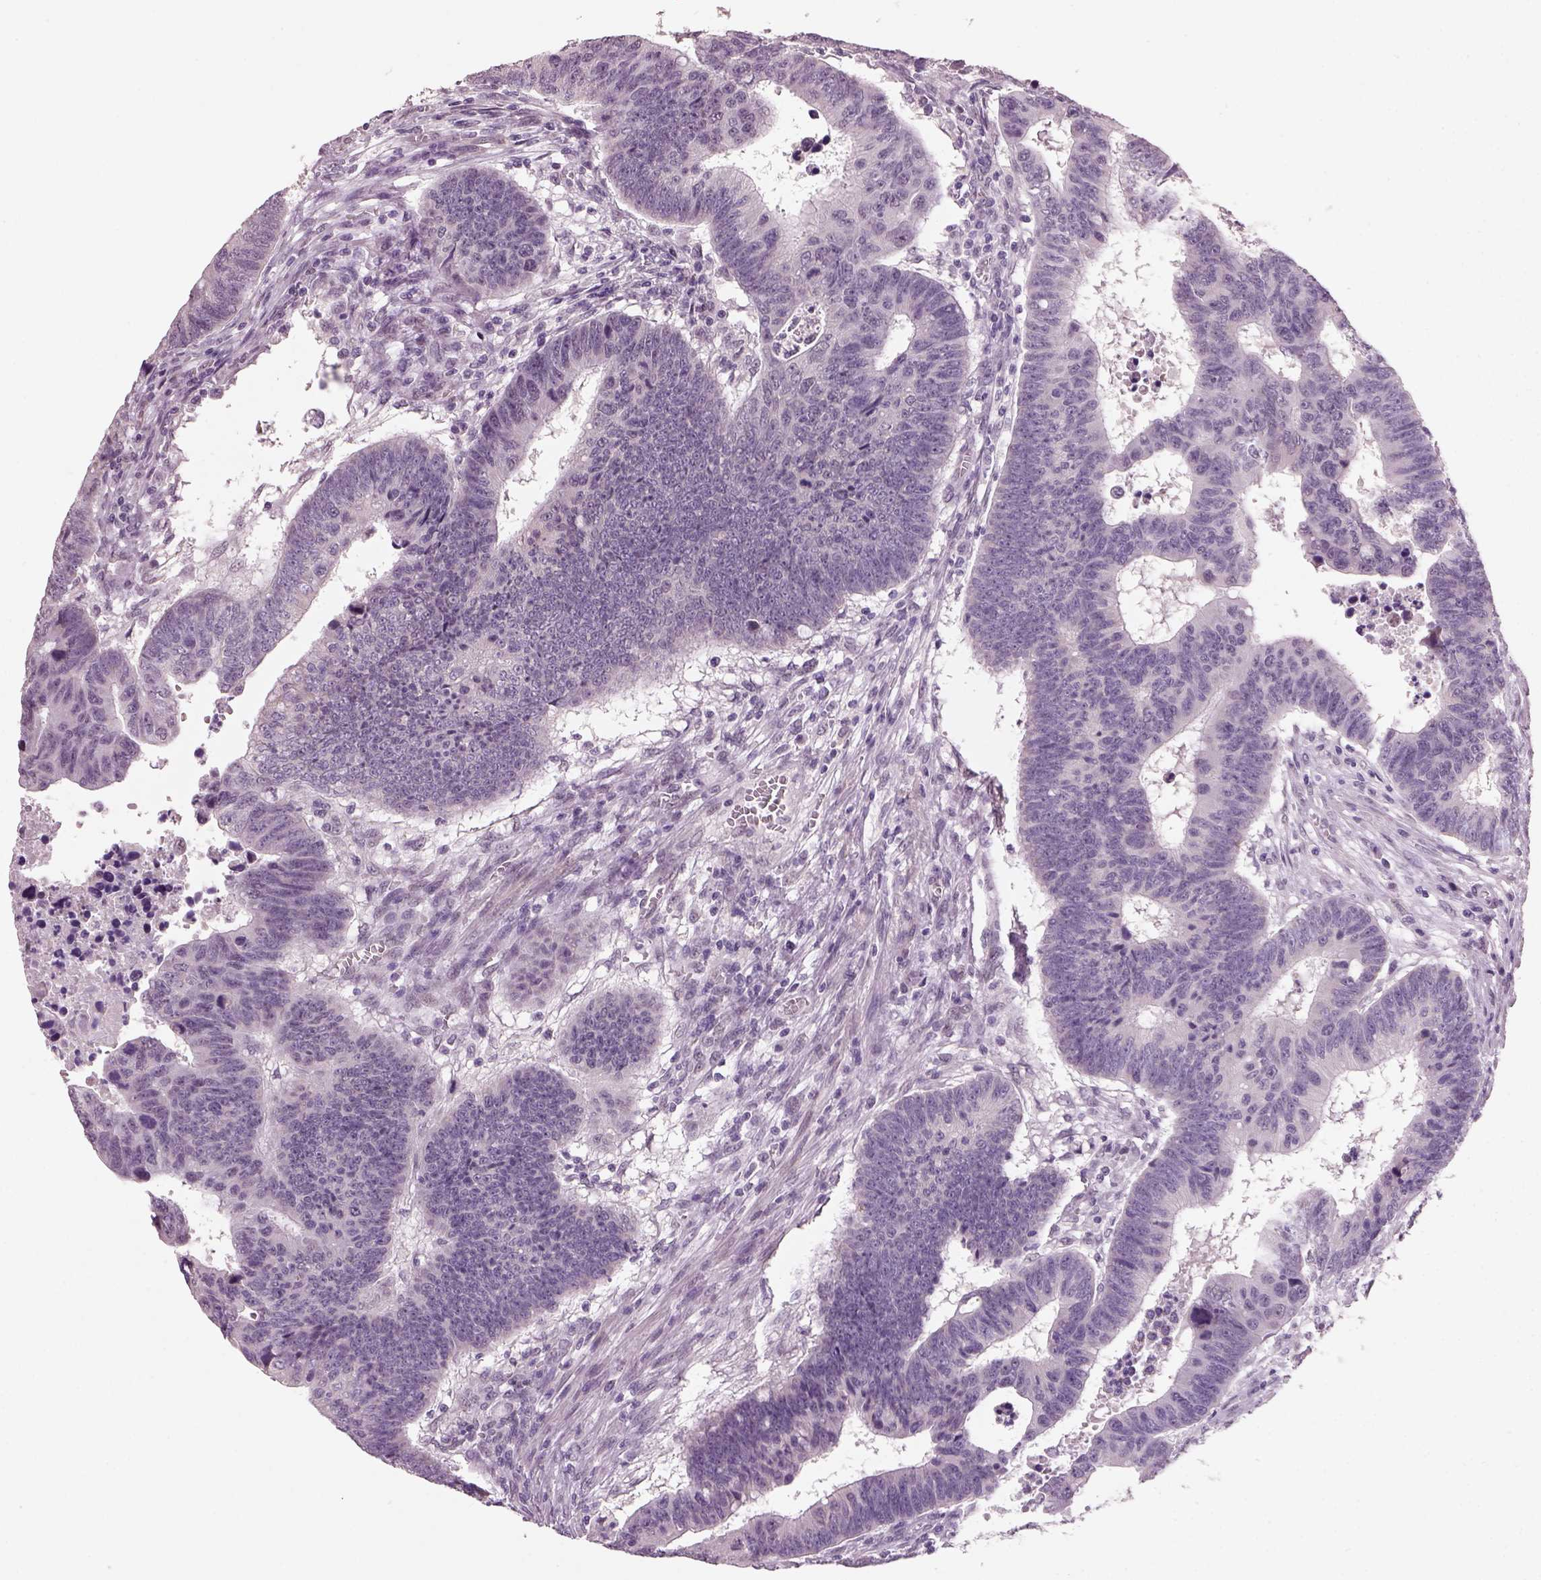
{"staining": {"intensity": "negative", "quantity": "none", "location": "none"}, "tissue": "colorectal cancer", "cell_type": "Tumor cells", "image_type": "cancer", "snomed": [{"axis": "morphology", "description": "Adenocarcinoma, NOS"}, {"axis": "topography", "description": "Rectum"}], "caption": "This is an IHC micrograph of colorectal cancer. There is no expression in tumor cells.", "gene": "NAT8", "patient": {"sex": "female", "age": 85}}